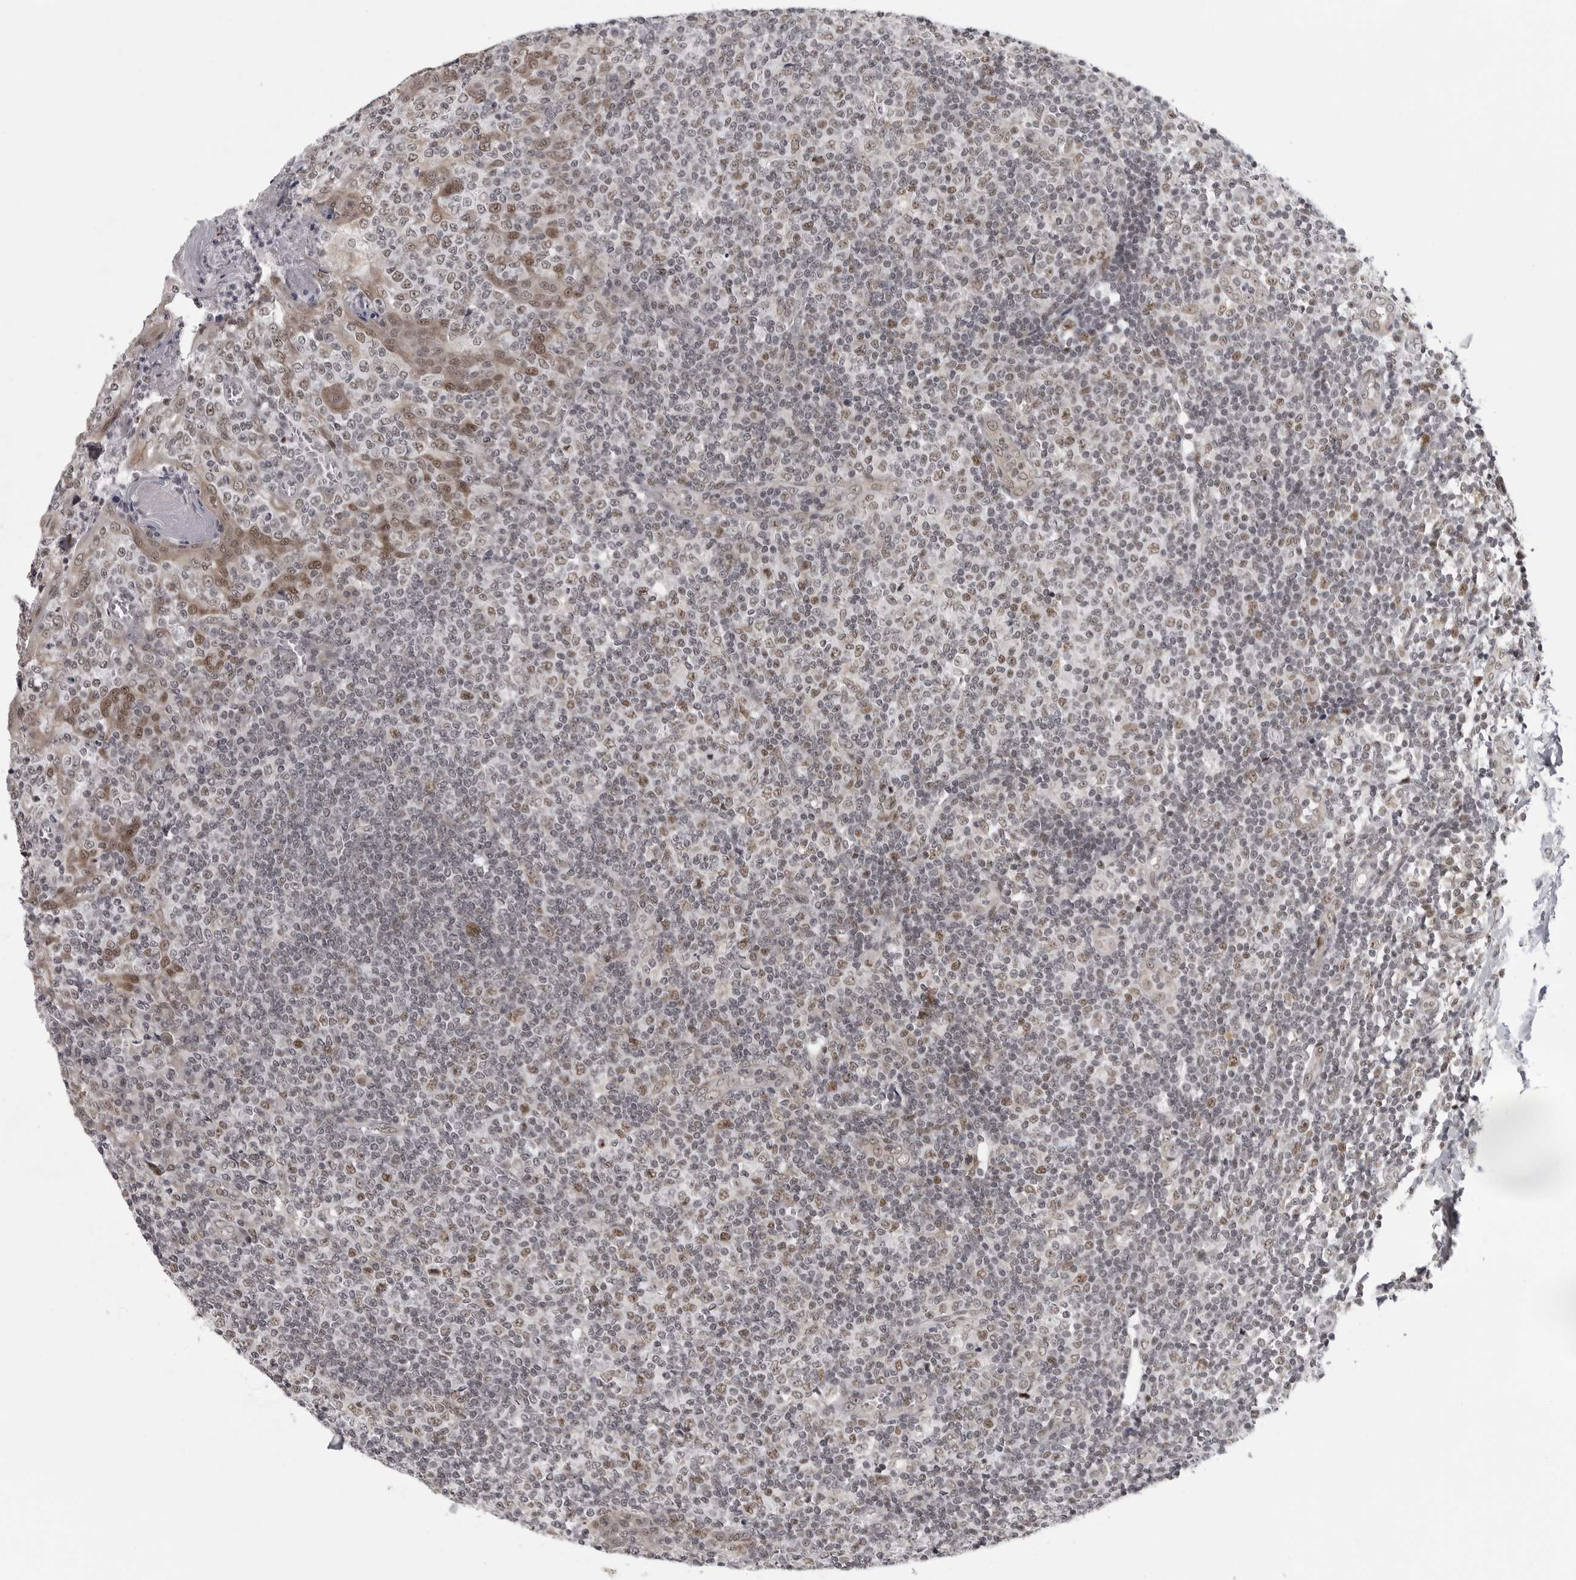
{"staining": {"intensity": "moderate", "quantity": ">75%", "location": "nuclear"}, "tissue": "tonsil", "cell_type": "Germinal center cells", "image_type": "normal", "snomed": [{"axis": "morphology", "description": "Normal tissue, NOS"}, {"axis": "topography", "description": "Tonsil"}], "caption": "Tonsil stained with immunohistochemistry displays moderate nuclear staining in approximately >75% of germinal center cells. (brown staining indicates protein expression, while blue staining denotes nuclei).", "gene": "PRDM10", "patient": {"sex": "female", "age": 19}}